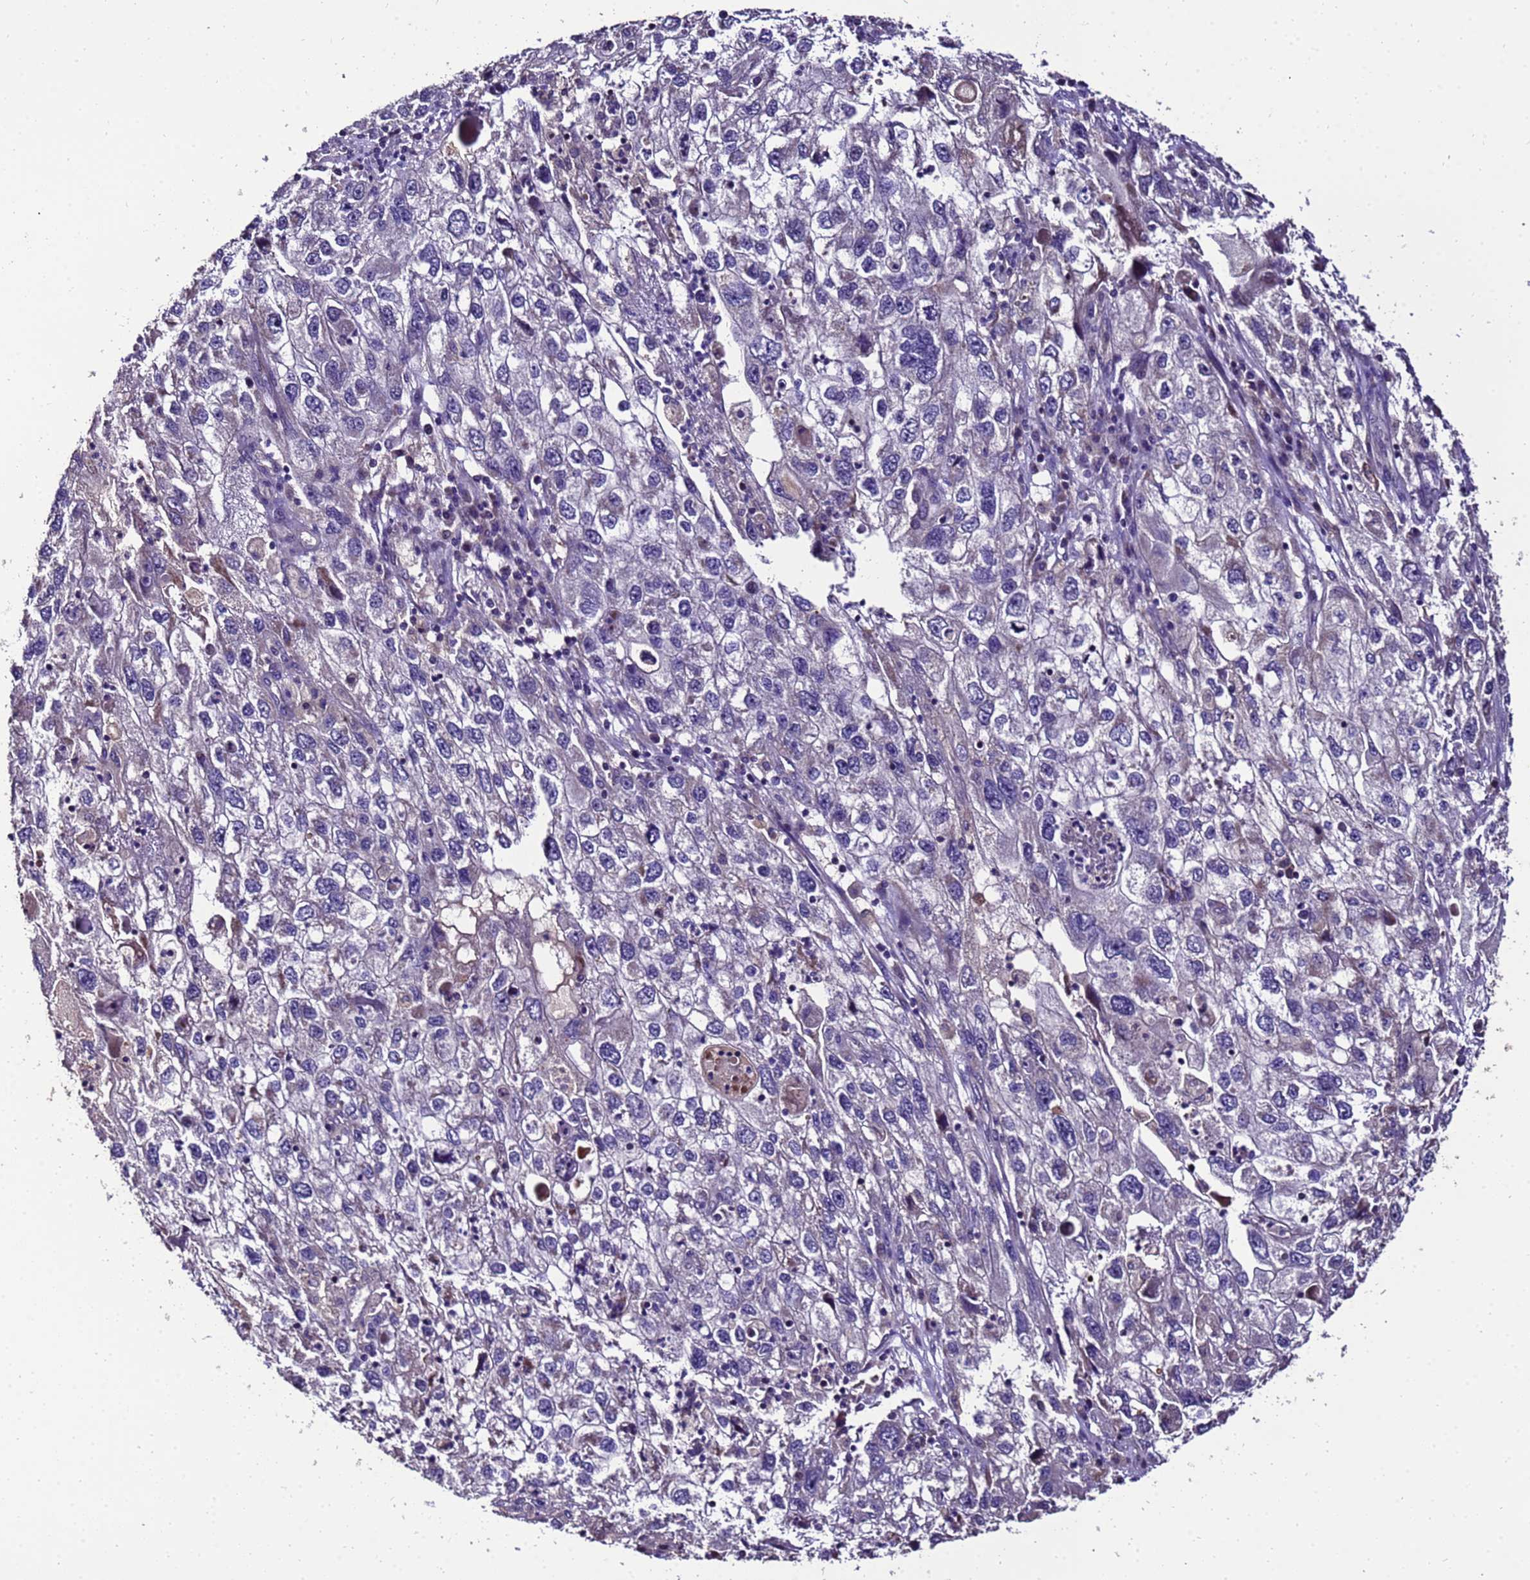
{"staining": {"intensity": "negative", "quantity": "none", "location": "none"}, "tissue": "endometrial cancer", "cell_type": "Tumor cells", "image_type": "cancer", "snomed": [{"axis": "morphology", "description": "Adenocarcinoma, NOS"}, {"axis": "topography", "description": "Endometrium"}], "caption": "Tumor cells are negative for brown protein staining in endometrial cancer.", "gene": "ZNF329", "patient": {"sex": "female", "age": 49}}